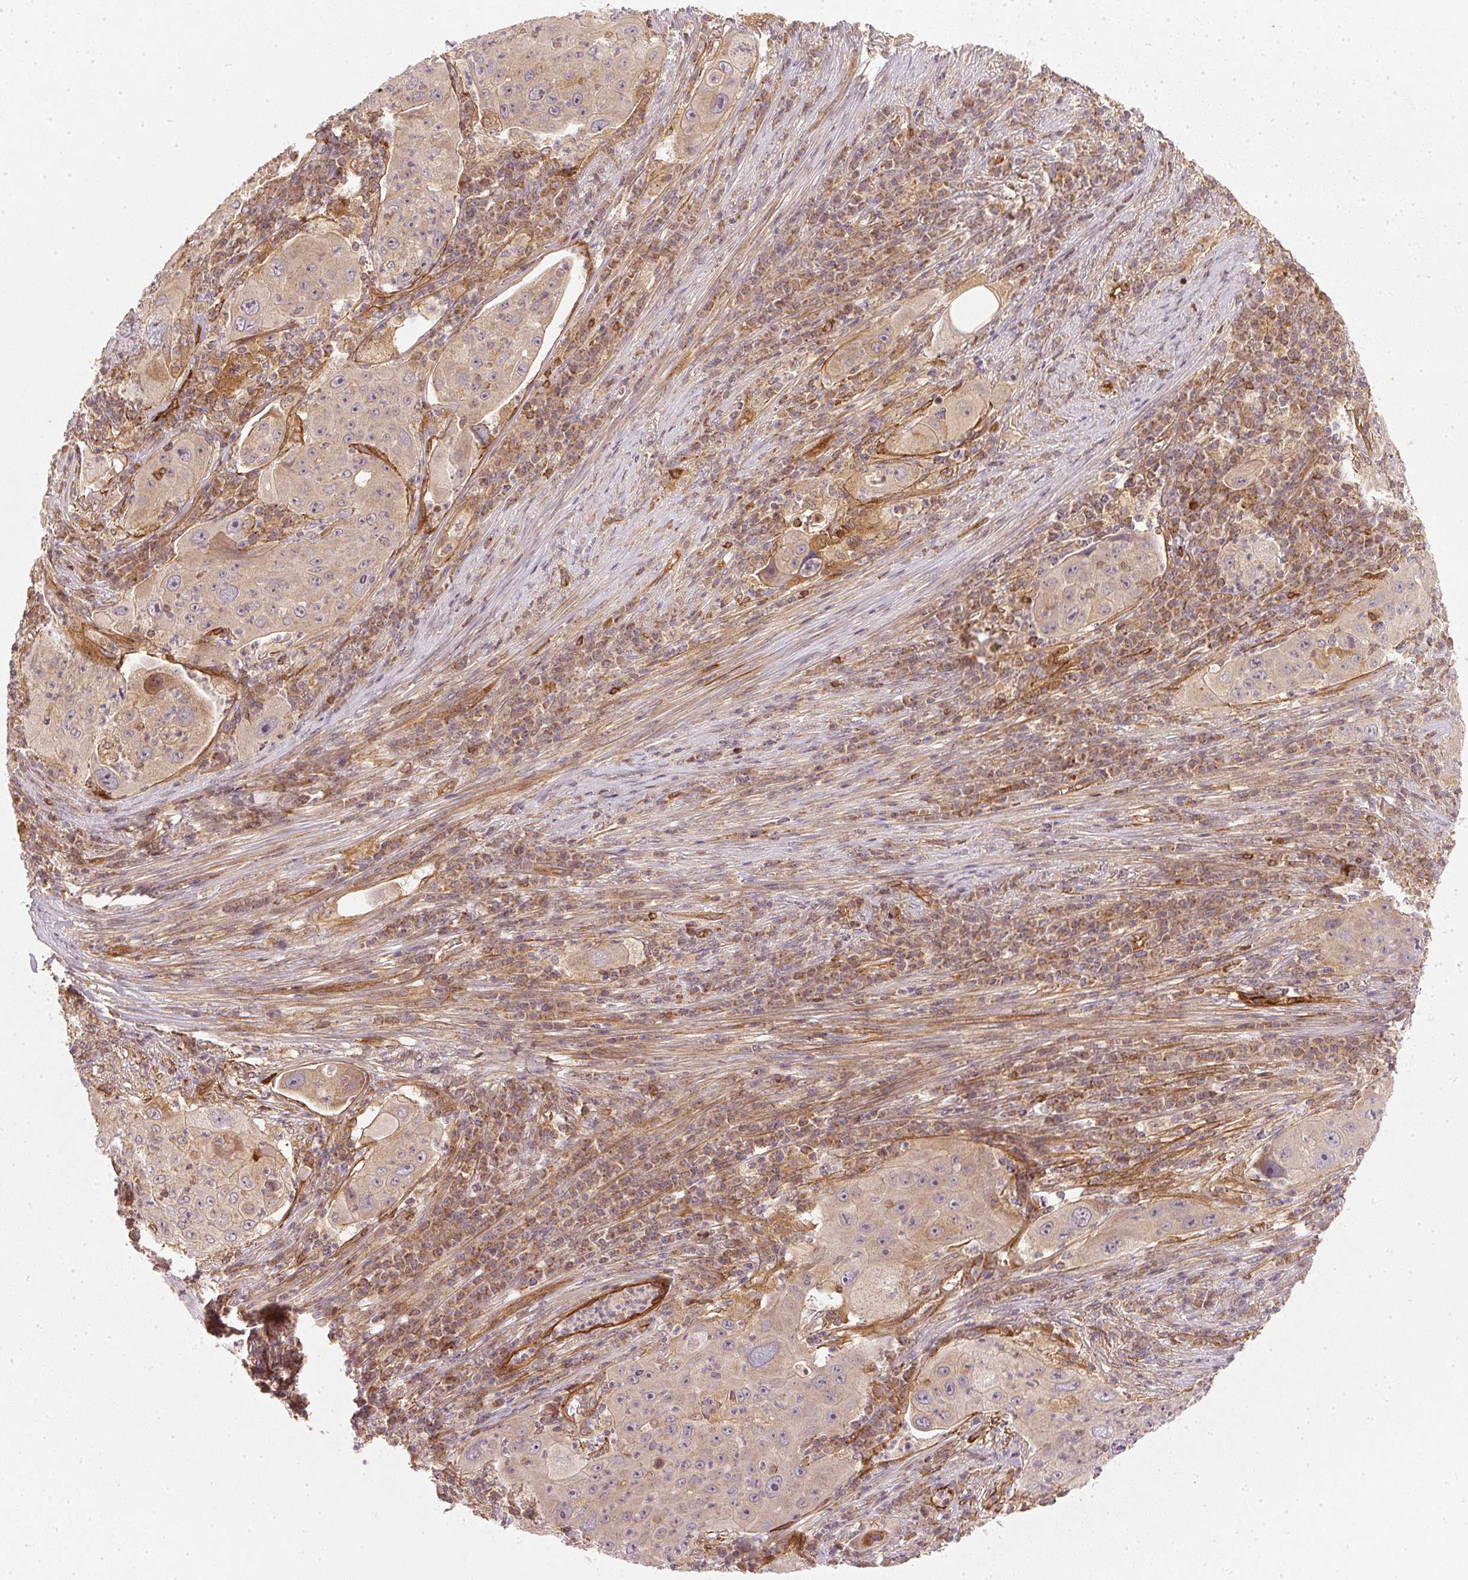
{"staining": {"intensity": "weak", "quantity": "25%-75%", "location": "cytoplasmic/membranous"}, "tissue": "lung cancer", "cell_type": "Tumor cells", "image_type": "cancer", "snomed": [{"axis": "morphology", "description": "Squamous cell carcinoma, NOS"}, {"axis": "topography", "description": "Lung"}], "caption": "Immunohistochemistry (IHC) (DAB (3,3'-diaminobenzidine)) staining of squamous cell carcinoma (lung) reveals weak cytoplasmic/membranous protein expression in approximately 25%-75% of tumor cells.", "gene": "NADK2", "patient": {"sex": "female", "age": 59}}